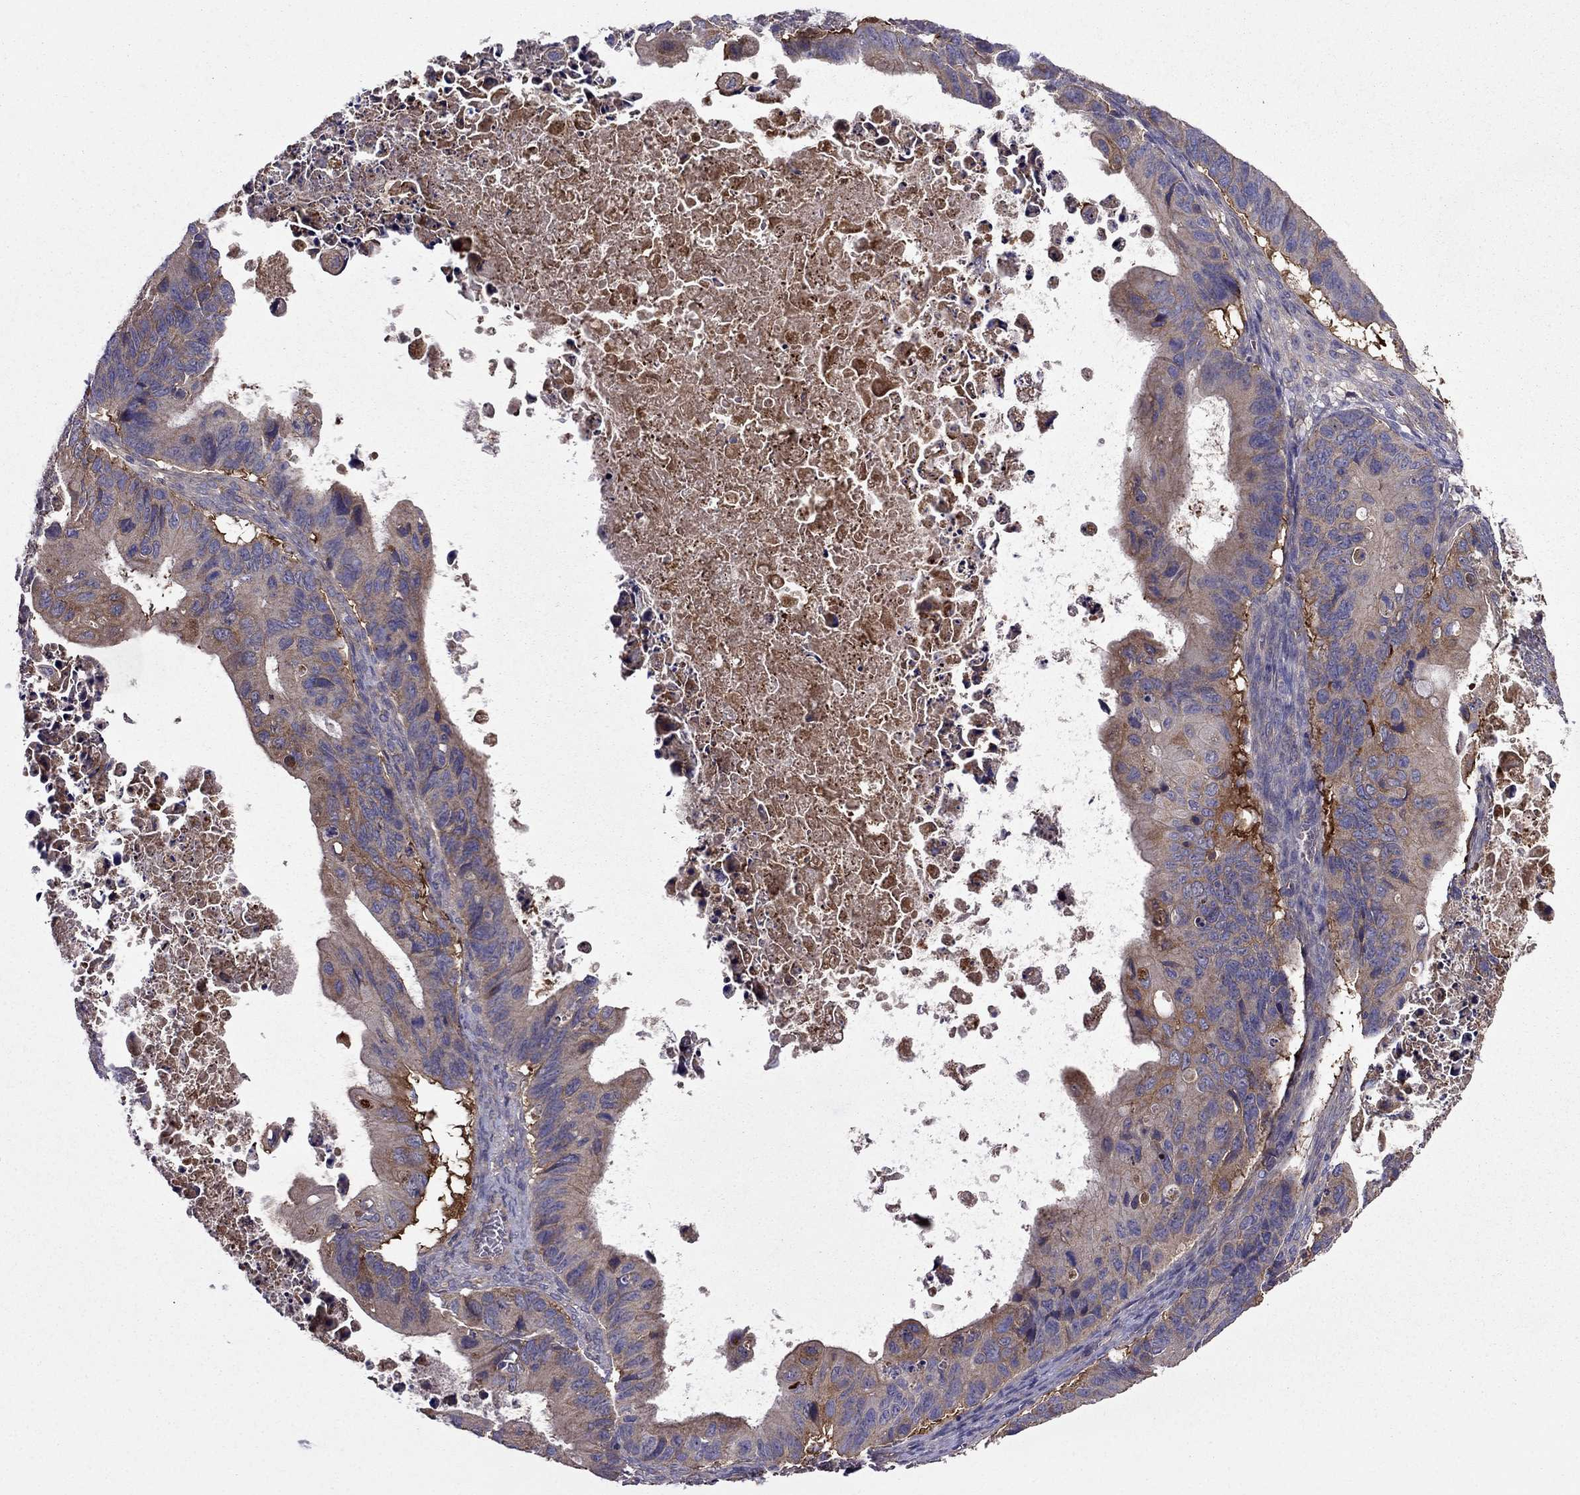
{"staining": {"intensity": "moderate", "quantity": "<25%", "location": "cytoplasmic/membranous"}, "tissue": "ovarian cancer", "cell_type": "Tumor cells", "image_type": "cancer", "snomed": [{"axis": "morphology", "description": "Cystadenocarcinoma, mucinous, NOS"}, {"axis": "topography", "description": "Ovary"}], "caption": "Human ovarian cancer stained with a protein marker demonstrates moderate staining in tumor cells.", "gene": "ITGB1", "patient": {"sex": "female", "age": 64}}